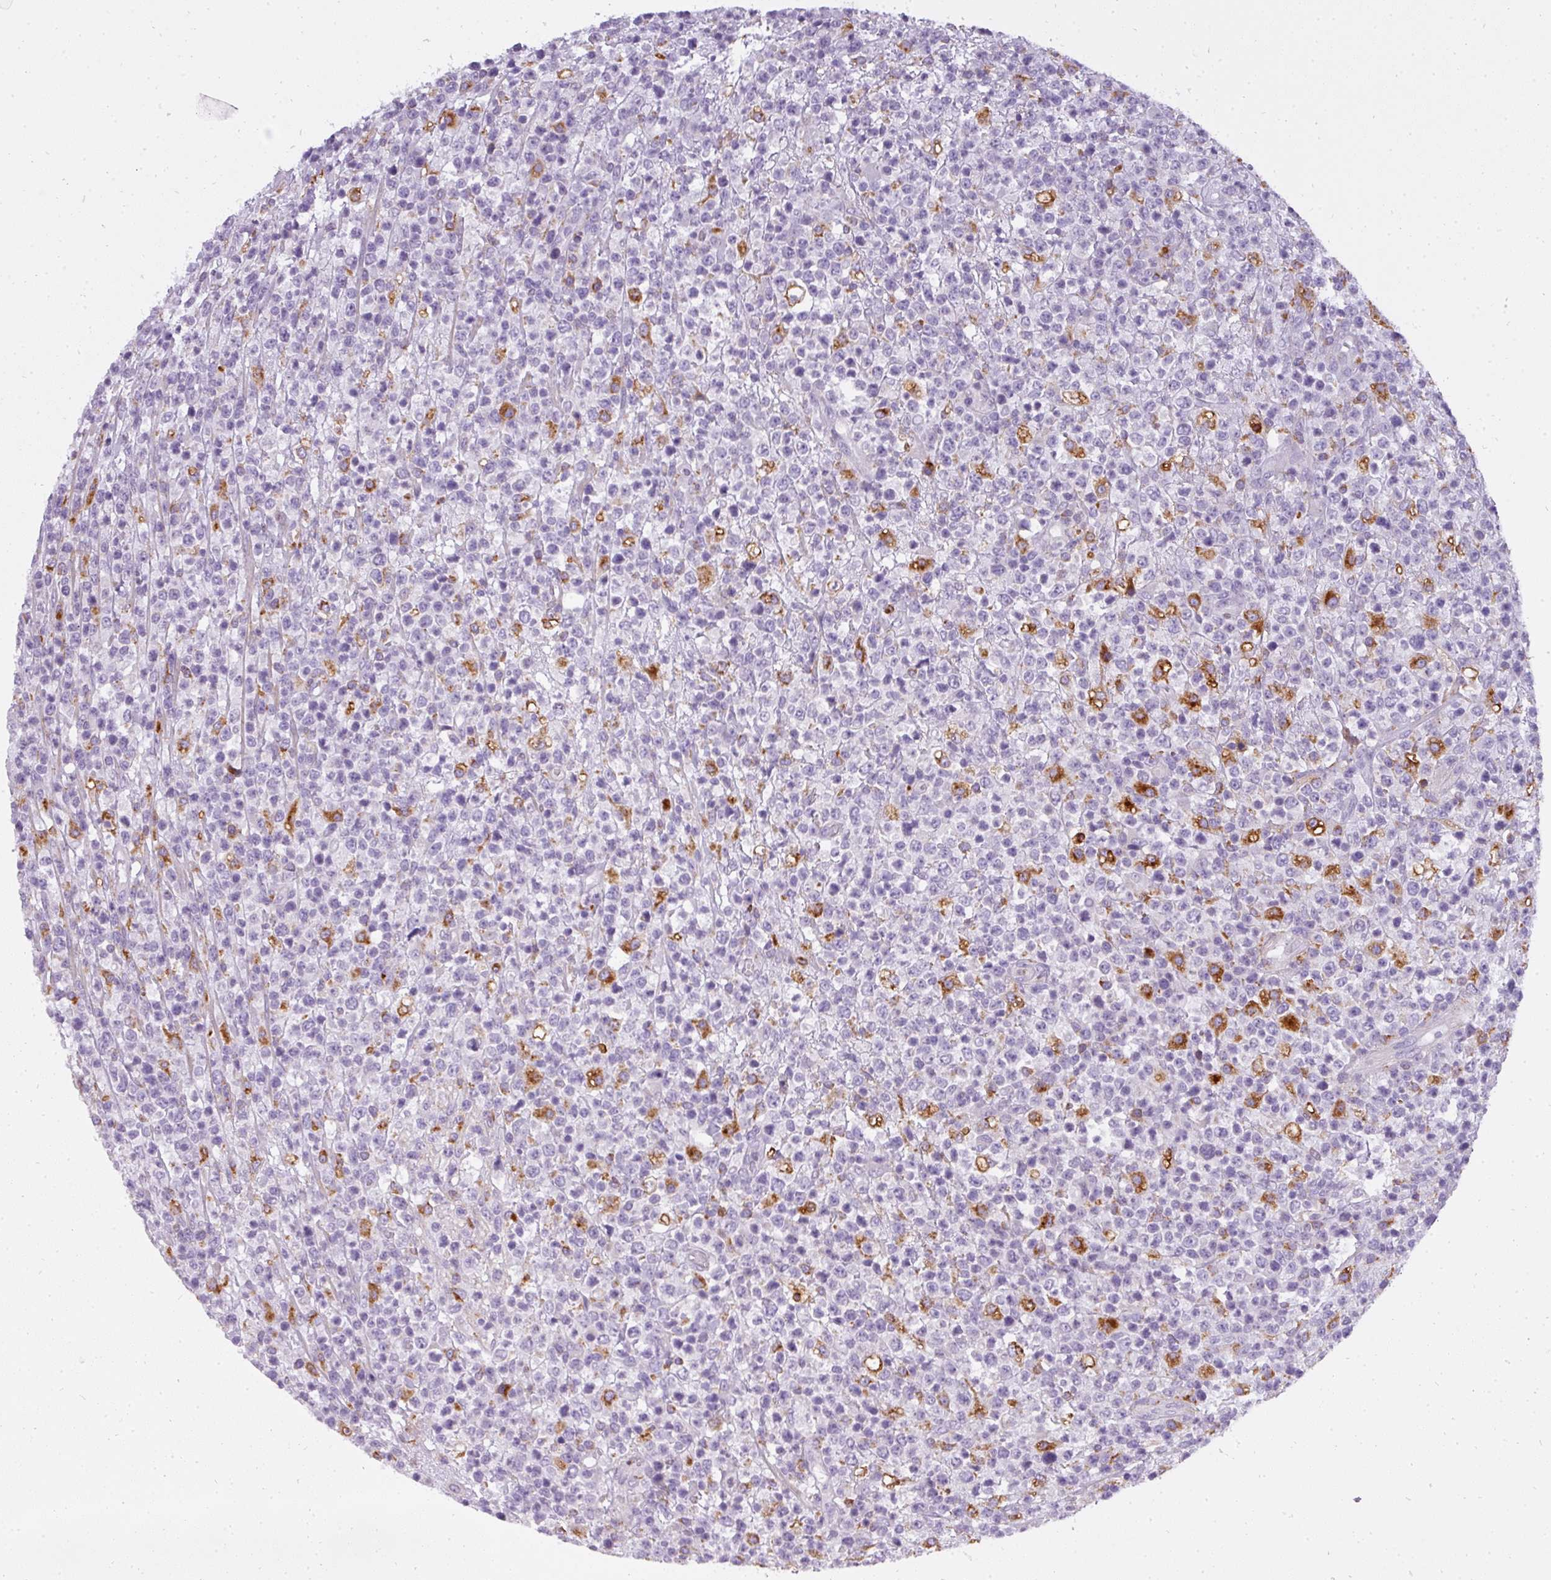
{"staining": {"intensity": "negative", "quantity": "none", "location": "none"}, "tissue": "lymphoma", "cell_type": "Tumor cells", "image_type": "cancer", "snomed": [{"axis": "morphology", "description": "Malignant lymphoma, non-Hodgkin's type, High grade"}, {"axis": "topography", "description": "Colon"}], "caption": "Micrograph shows no protein positivity in tumor cells of lymphoma tissue. (Stains: DAB (3,3'-diaminobenzidine) immunohistochemistry (IHC) with hematoxylin counter stain, Microscopy: brightfield microscopy at high magnification).", "gene": "ATP6V1D", "patient": {"sex": "female", "age": 53}}